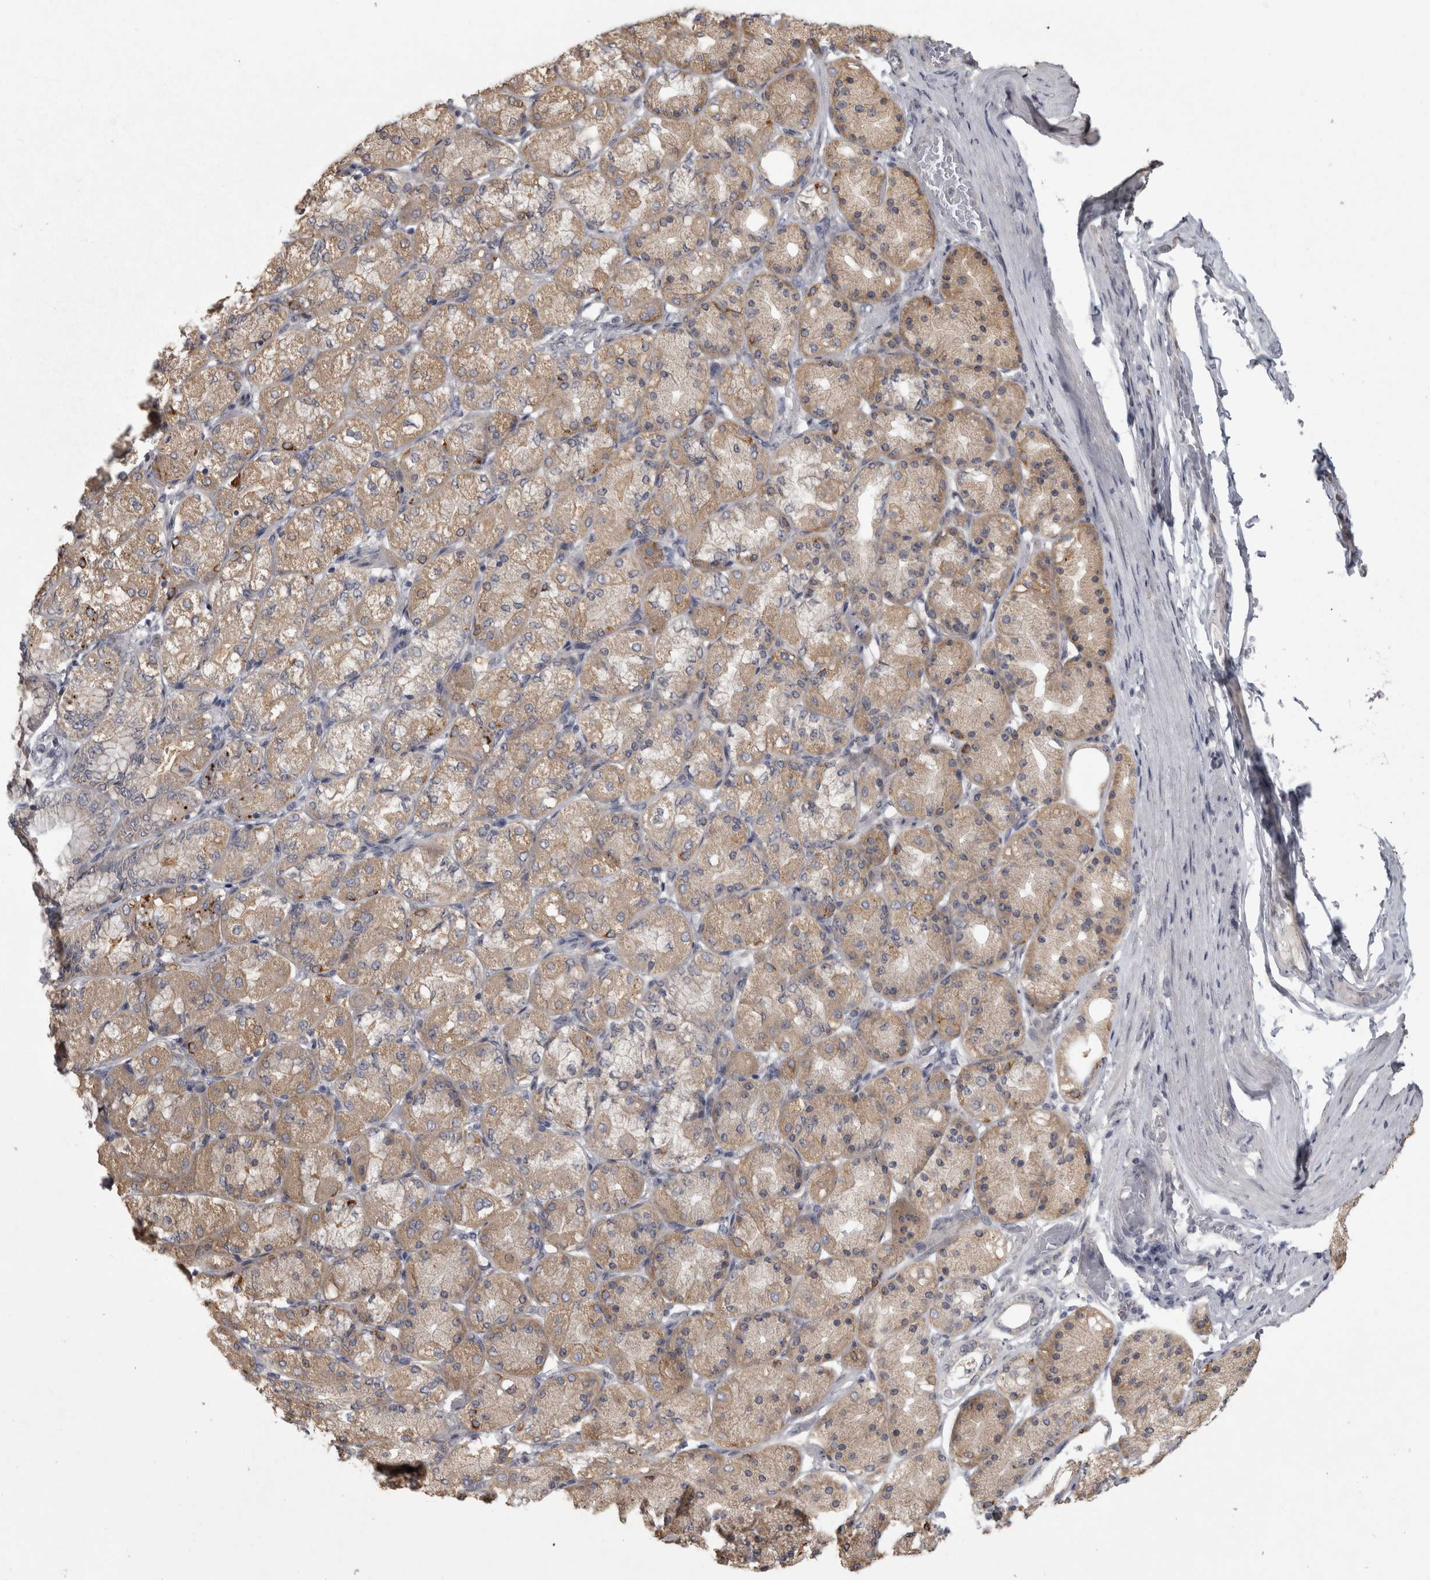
{"staining": {"intensity": "weak", "quantity": ">75%", "location": "cytoplasmic/membranous"}, "tissue": "stomach cancer", "cell_type": "Tumor cells", "image_type": "cancer", "snomed": [{"axis": "morphology", "description": "Adenocarcinoma, NOS"}, {"axis": "topography", "description": "Stomach"}], "caption": "The histopathology image reveals staining of stomach adenocarcinoma, revealing weak cytoplasmic/membranous protein positivity (brown color) within tumor cells. (DAB = brown stain, brightfield microscopy at high magnification).", "gene": "RAB29", "patient": {"sex": "female", "age": 65}}